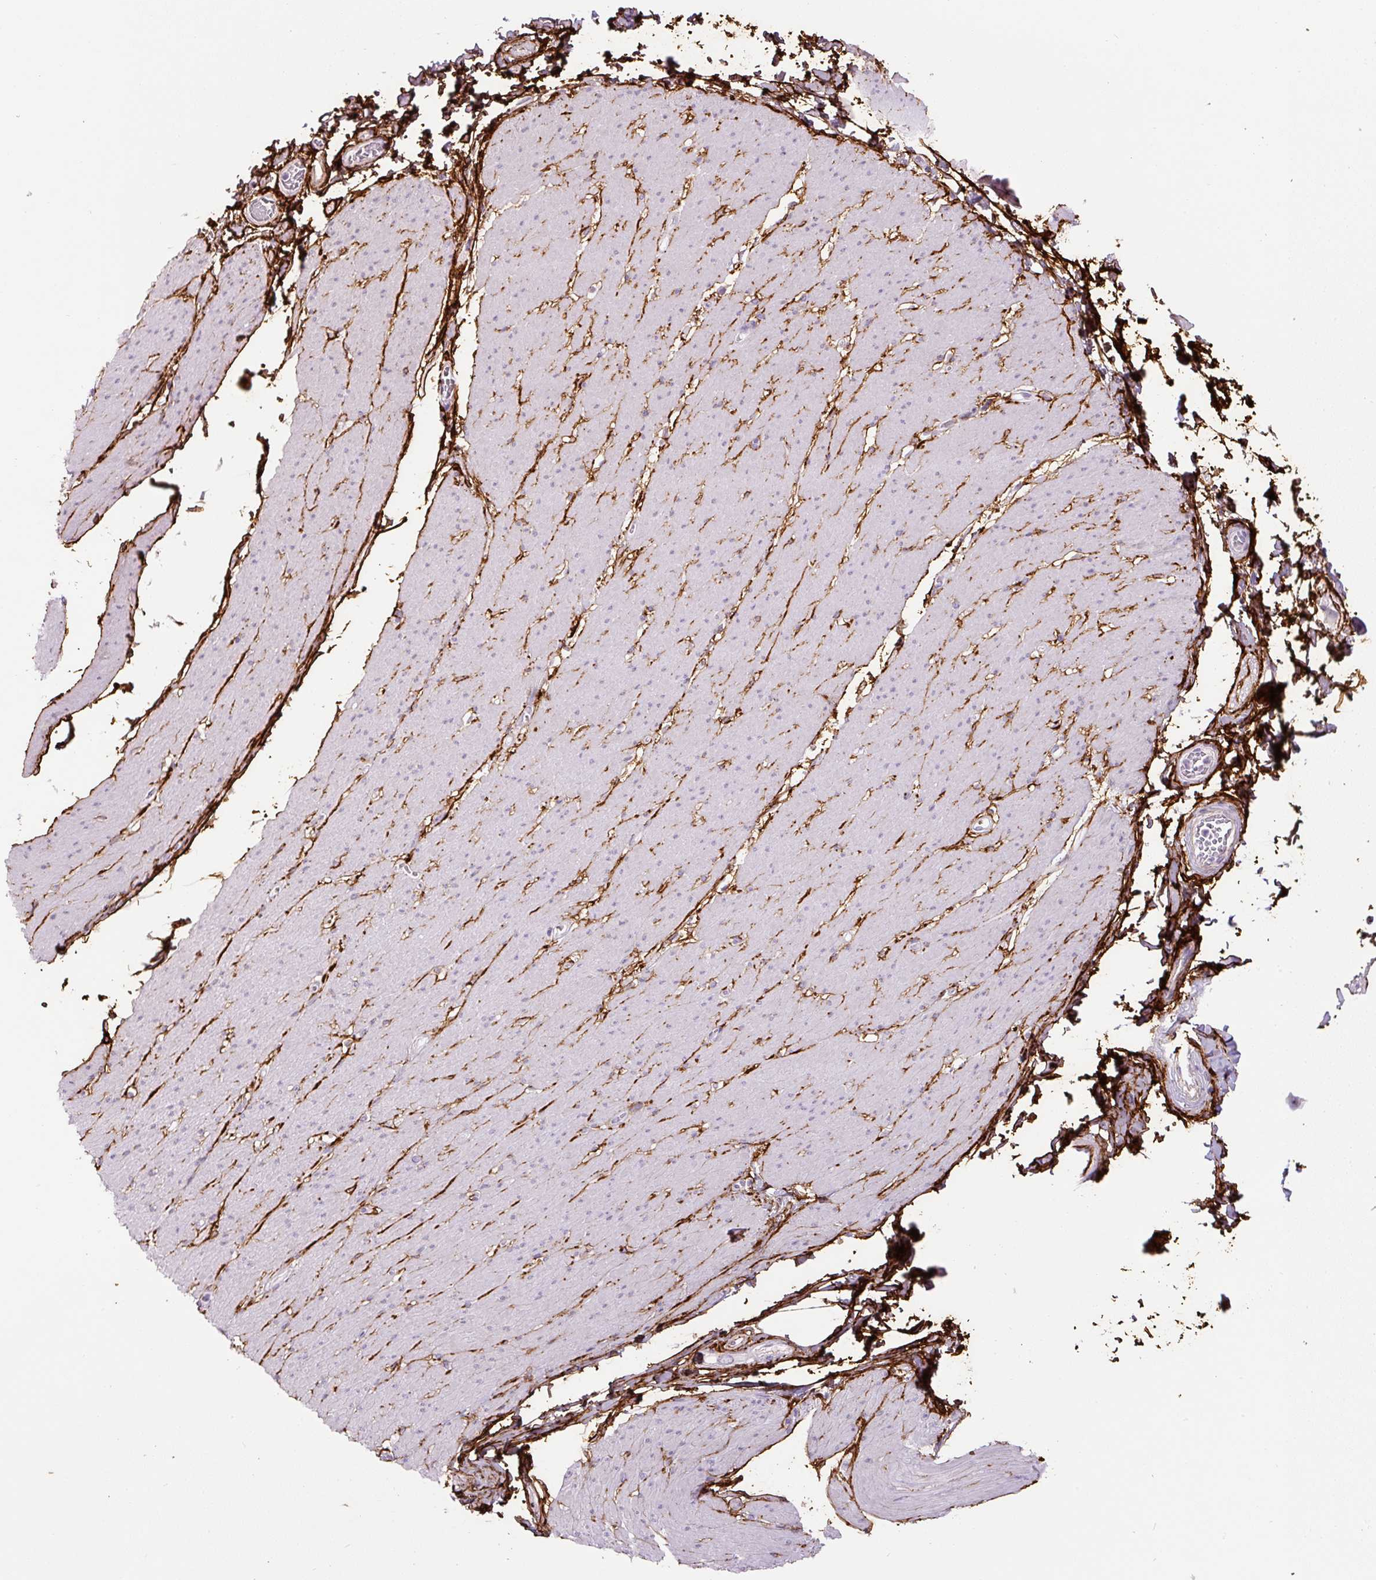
{"staining": {"intensity": "moderate", "quantity": "<25%", "location": "cytoplasmic/membranous"}, "tissue": "smooth muscle", "cell_type": "Smooth muscle cells", "image_type": "normal", "snomed": [{"axis": "morphology", "description": "Normal tissue, NOS"}, {"axis": "topography", "description": "Smooth muscle"}, {"axis": "topography", "description": "Rectum"}], "caption": "Immunohistochemistry micrograph of normal human smooth muscle stained for a protein (brown), which demonstrates low levels of moderate cytoplasmic/membranous staining in about <25% of smooth muscle cells.", "gene": "FBN1", "patient": {"sex": "male", "age": 53}}